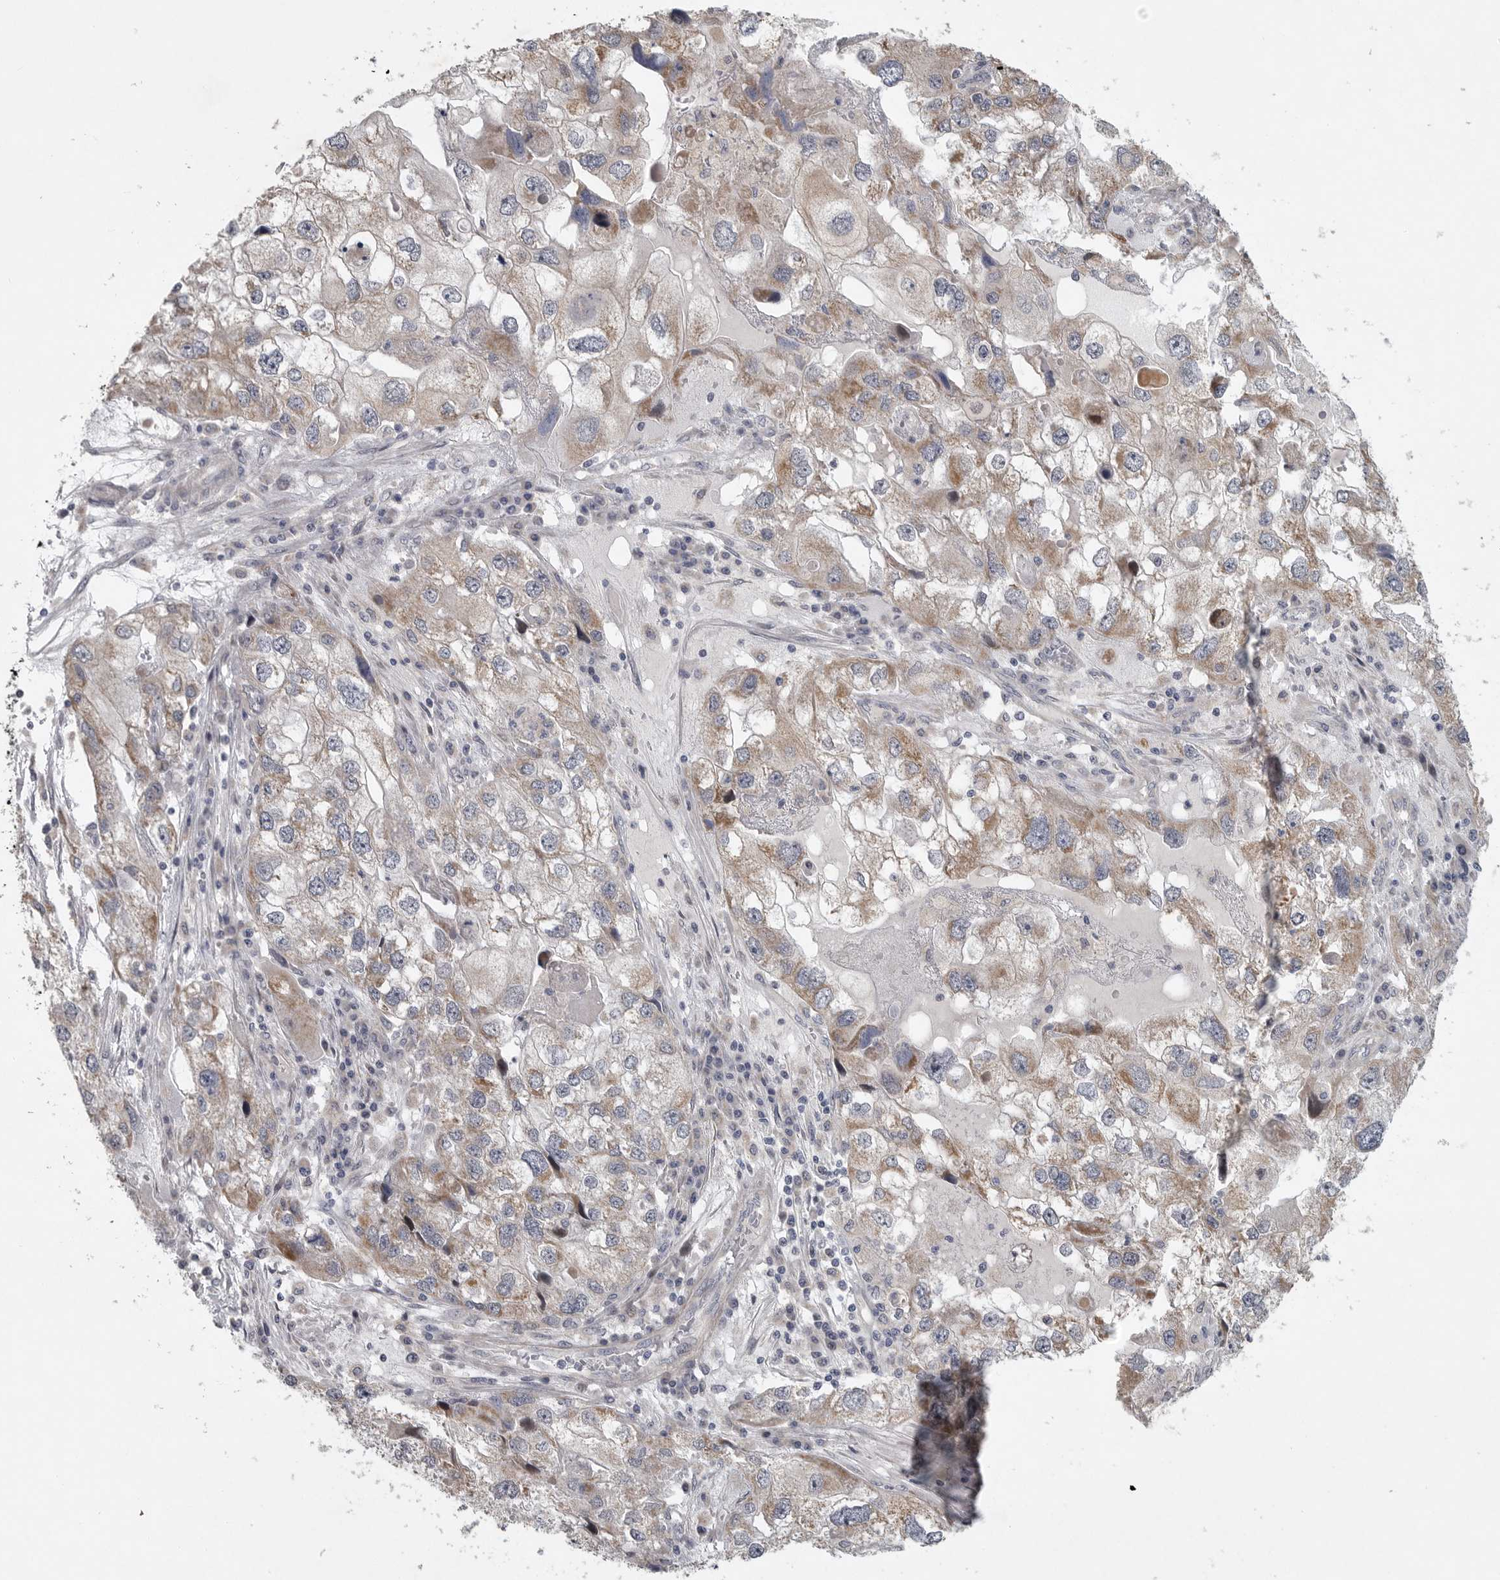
{"staining": {"intensity": "moderate", "quantity": ">75%", "location": "cytoplasmic/membranous"}, "tissue": "endometrial cancer", "cell_type": "Tumor cells", "image_type": "cancer", "snomed": [{"axis": "morphology", "description": "Adenocarcinoma, NOS"}, {"axis": "topography", "description": "Endometrium"}], "caption": "Immunohistochemical staining of human endometrial cancer (adenocarcinoma) exhibits medium levels of moderate cytoplasmic/membranous protein staining in approximately >75% of tumor cells. The staining is performed using DAB (3,3'-diaminobenzidine) brown chromogen to label protein expression. The nuclei are counter-stained blue using hematoxylin.", "gene": "FBXO43", "patient": {"sex": "female", "age": 49}}